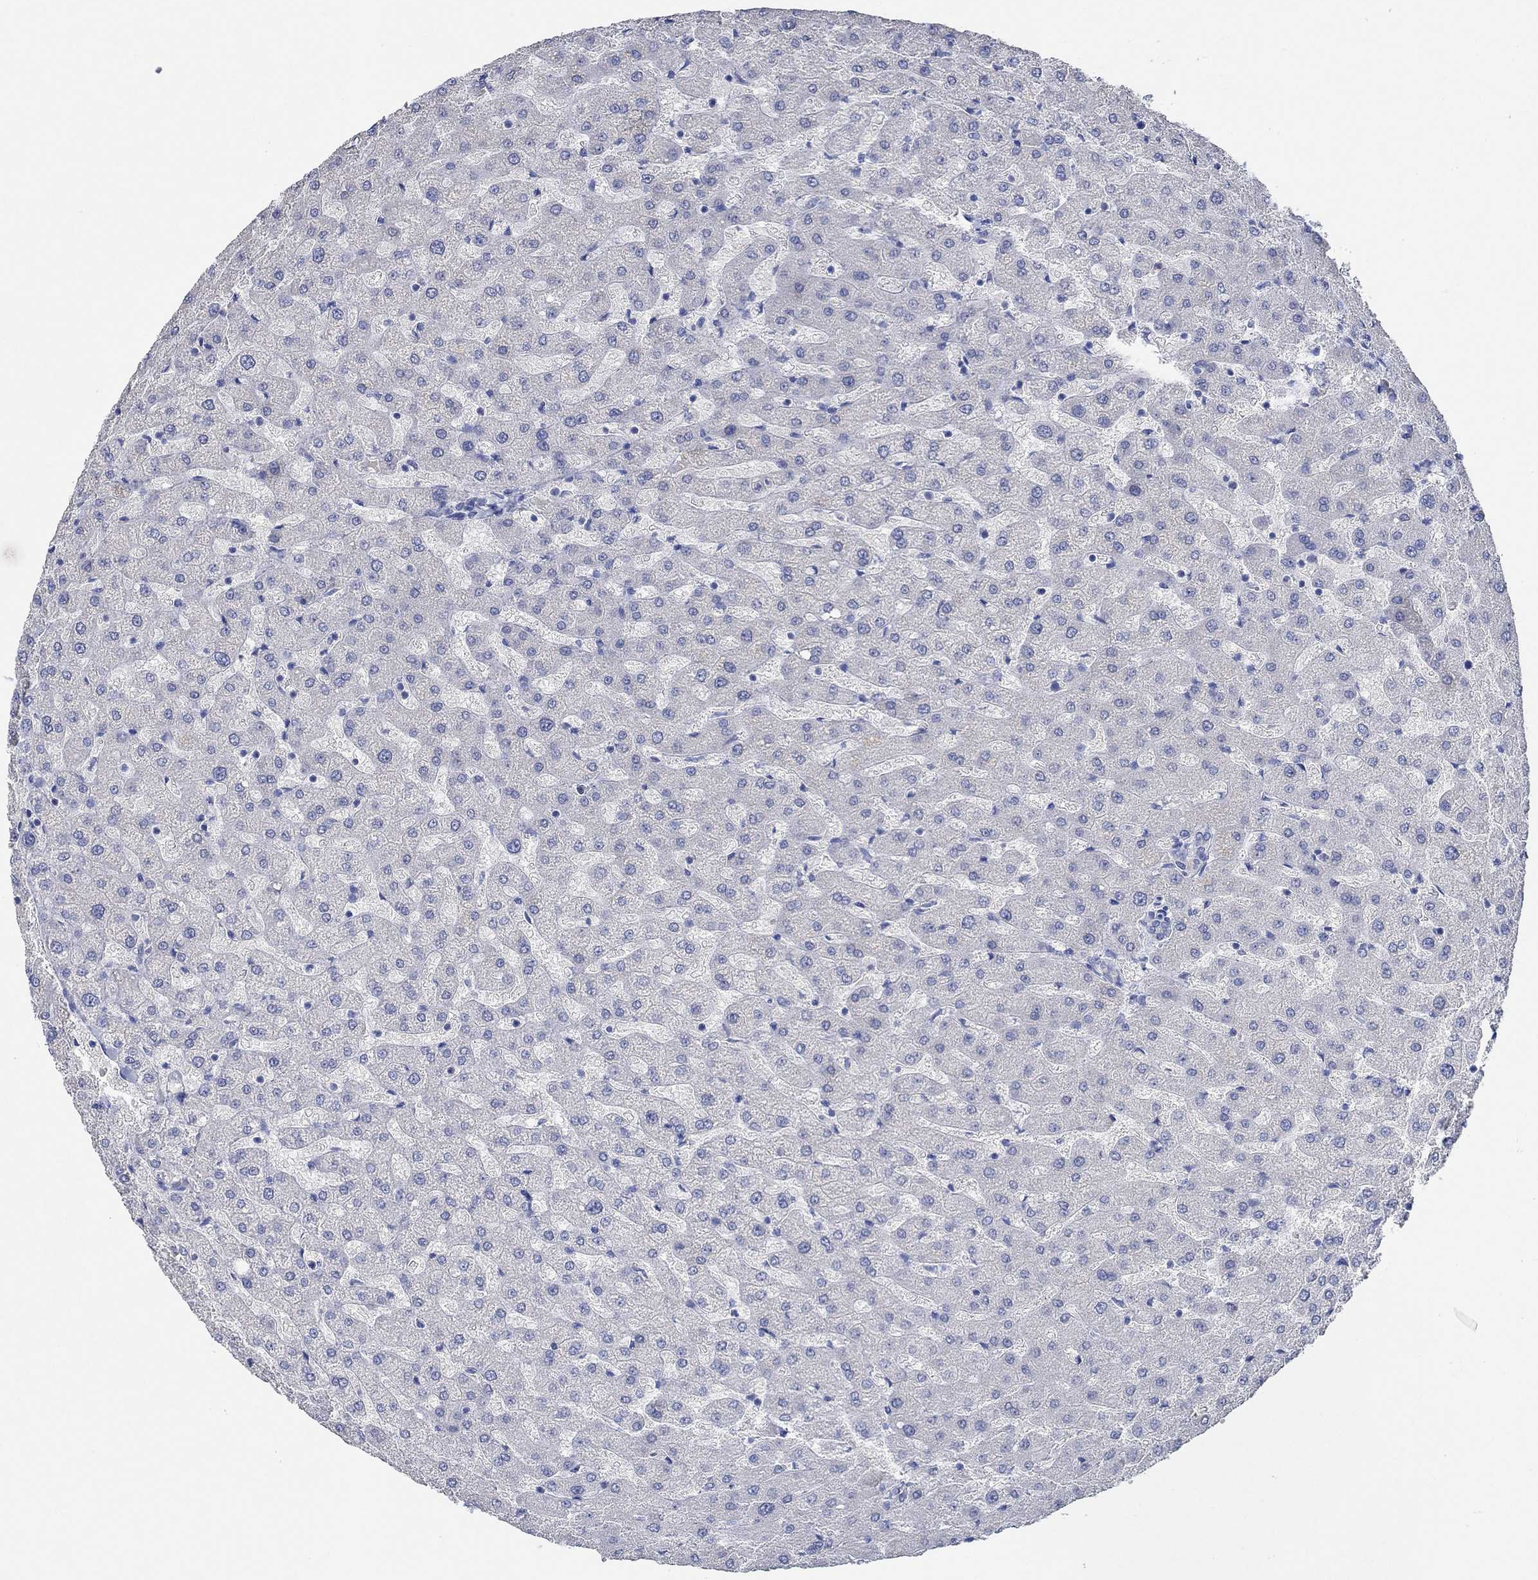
{"staining": {"intensity": "negative", "quantity": "none", "location": "none"}, "tissue": "liver", "cell_type": "Cholangiocytes", "image_type": "normal", "snomed": [{"axis": "morphology", "description": "Normal tissue, NOS"}, {"axis": "topography", "description": "Liver"}], "caption": "The histopathology image exhibits no significant staining in cholangiocytes of liver. Nuclei are stained in blue.", "gene": "PPP1R17", "patient": {"sex": "female", "age": 50}}